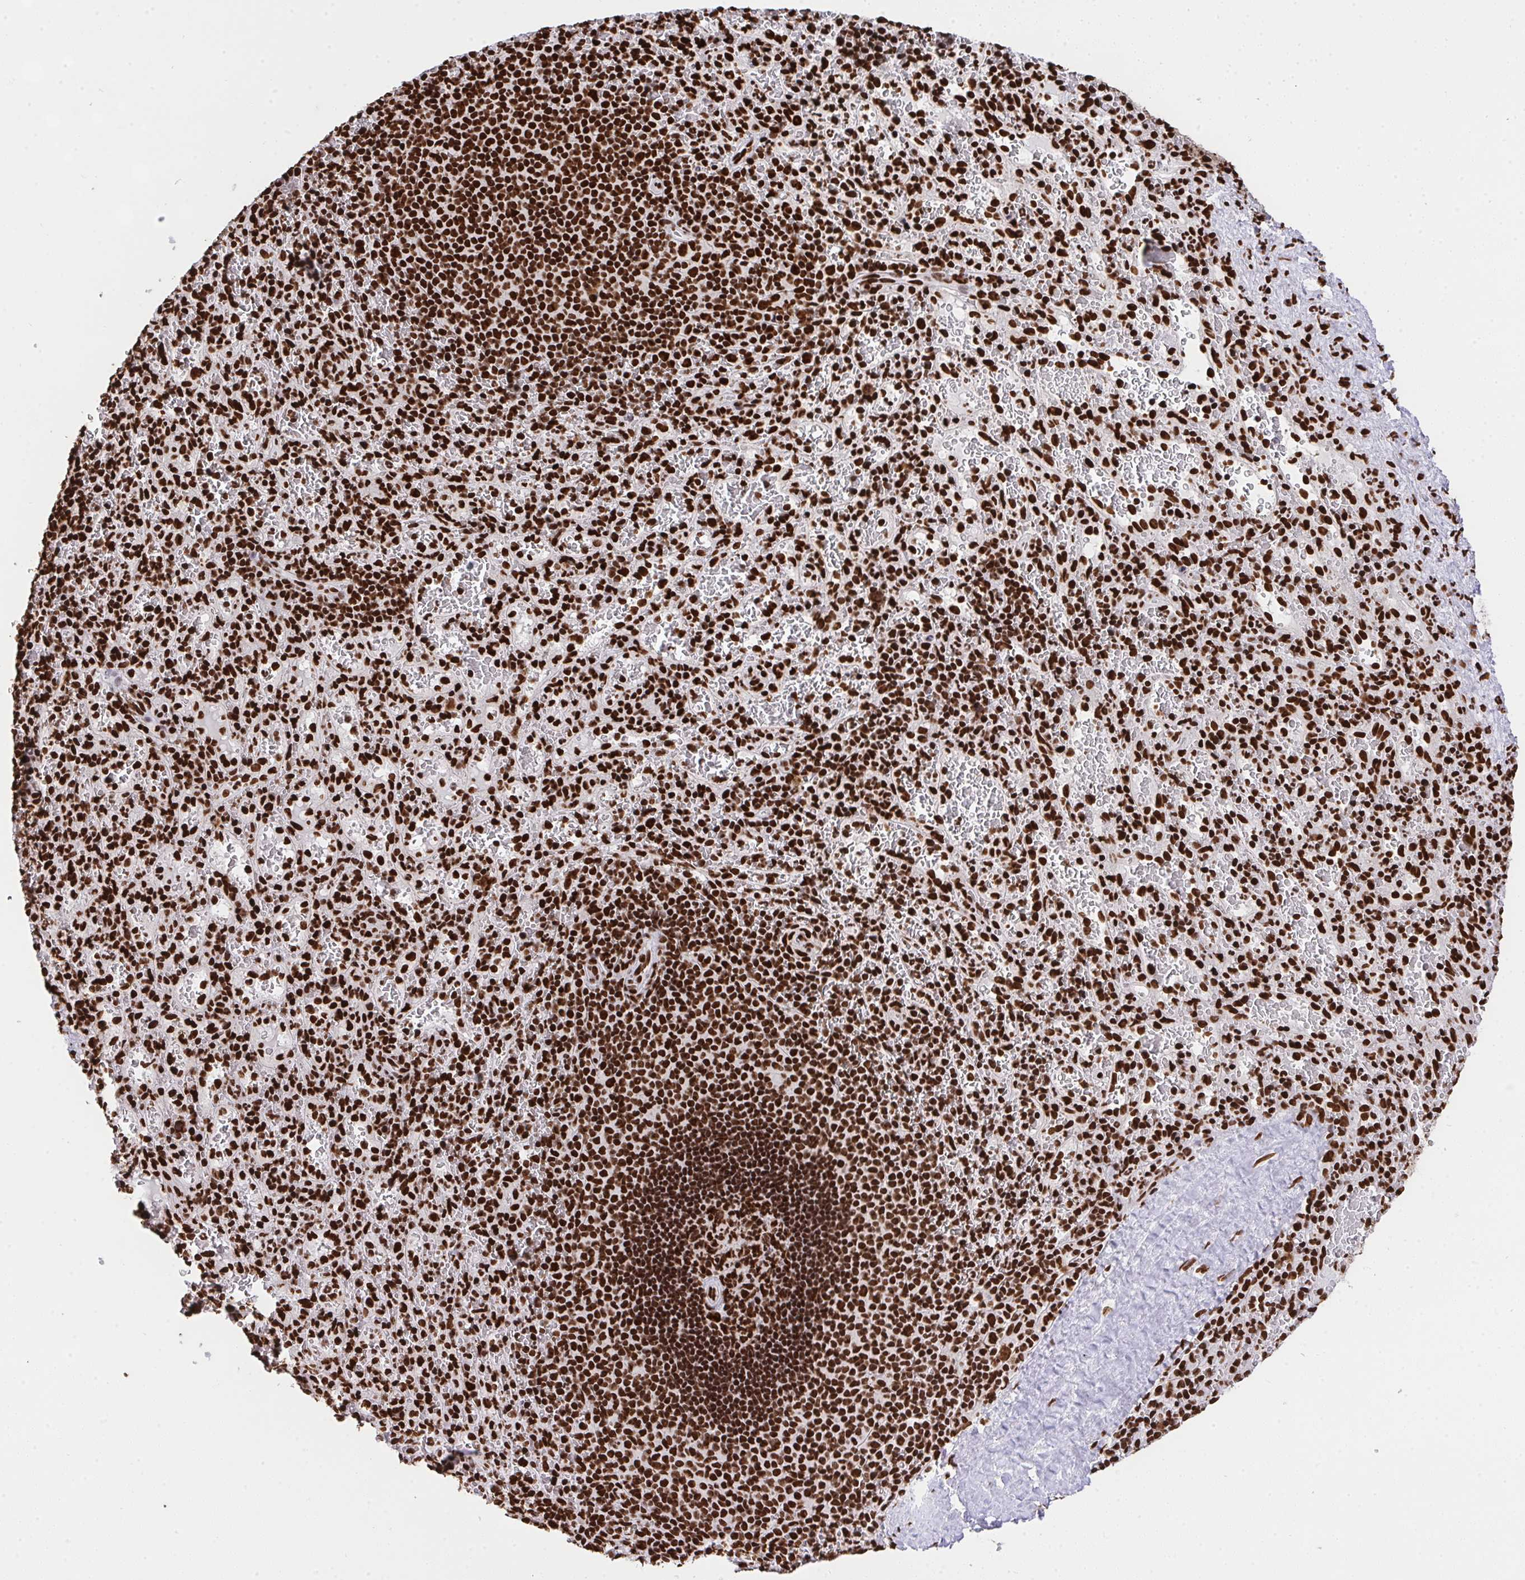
{"staining": {"intensity": "strong", "quantity": ">75%", "location": "nuclear"}, "tissue": "spleen", "cell_type": "Cells in red pulp", "image_type": "normal", "snomed": [{"axis": "morphology", "description": "Normal tissue, NOS"}, {"axis": "topography", "description": "Spleen"}], "caption": "IHC micrograph of unremarkable human spleen stained for a protein (brown), which exhibits high levels of strong nuclear expression in approximately >75% of cells in red pulp.", "gene": "HNRNPL", "patient": {"sex": "male", "age": 57}}